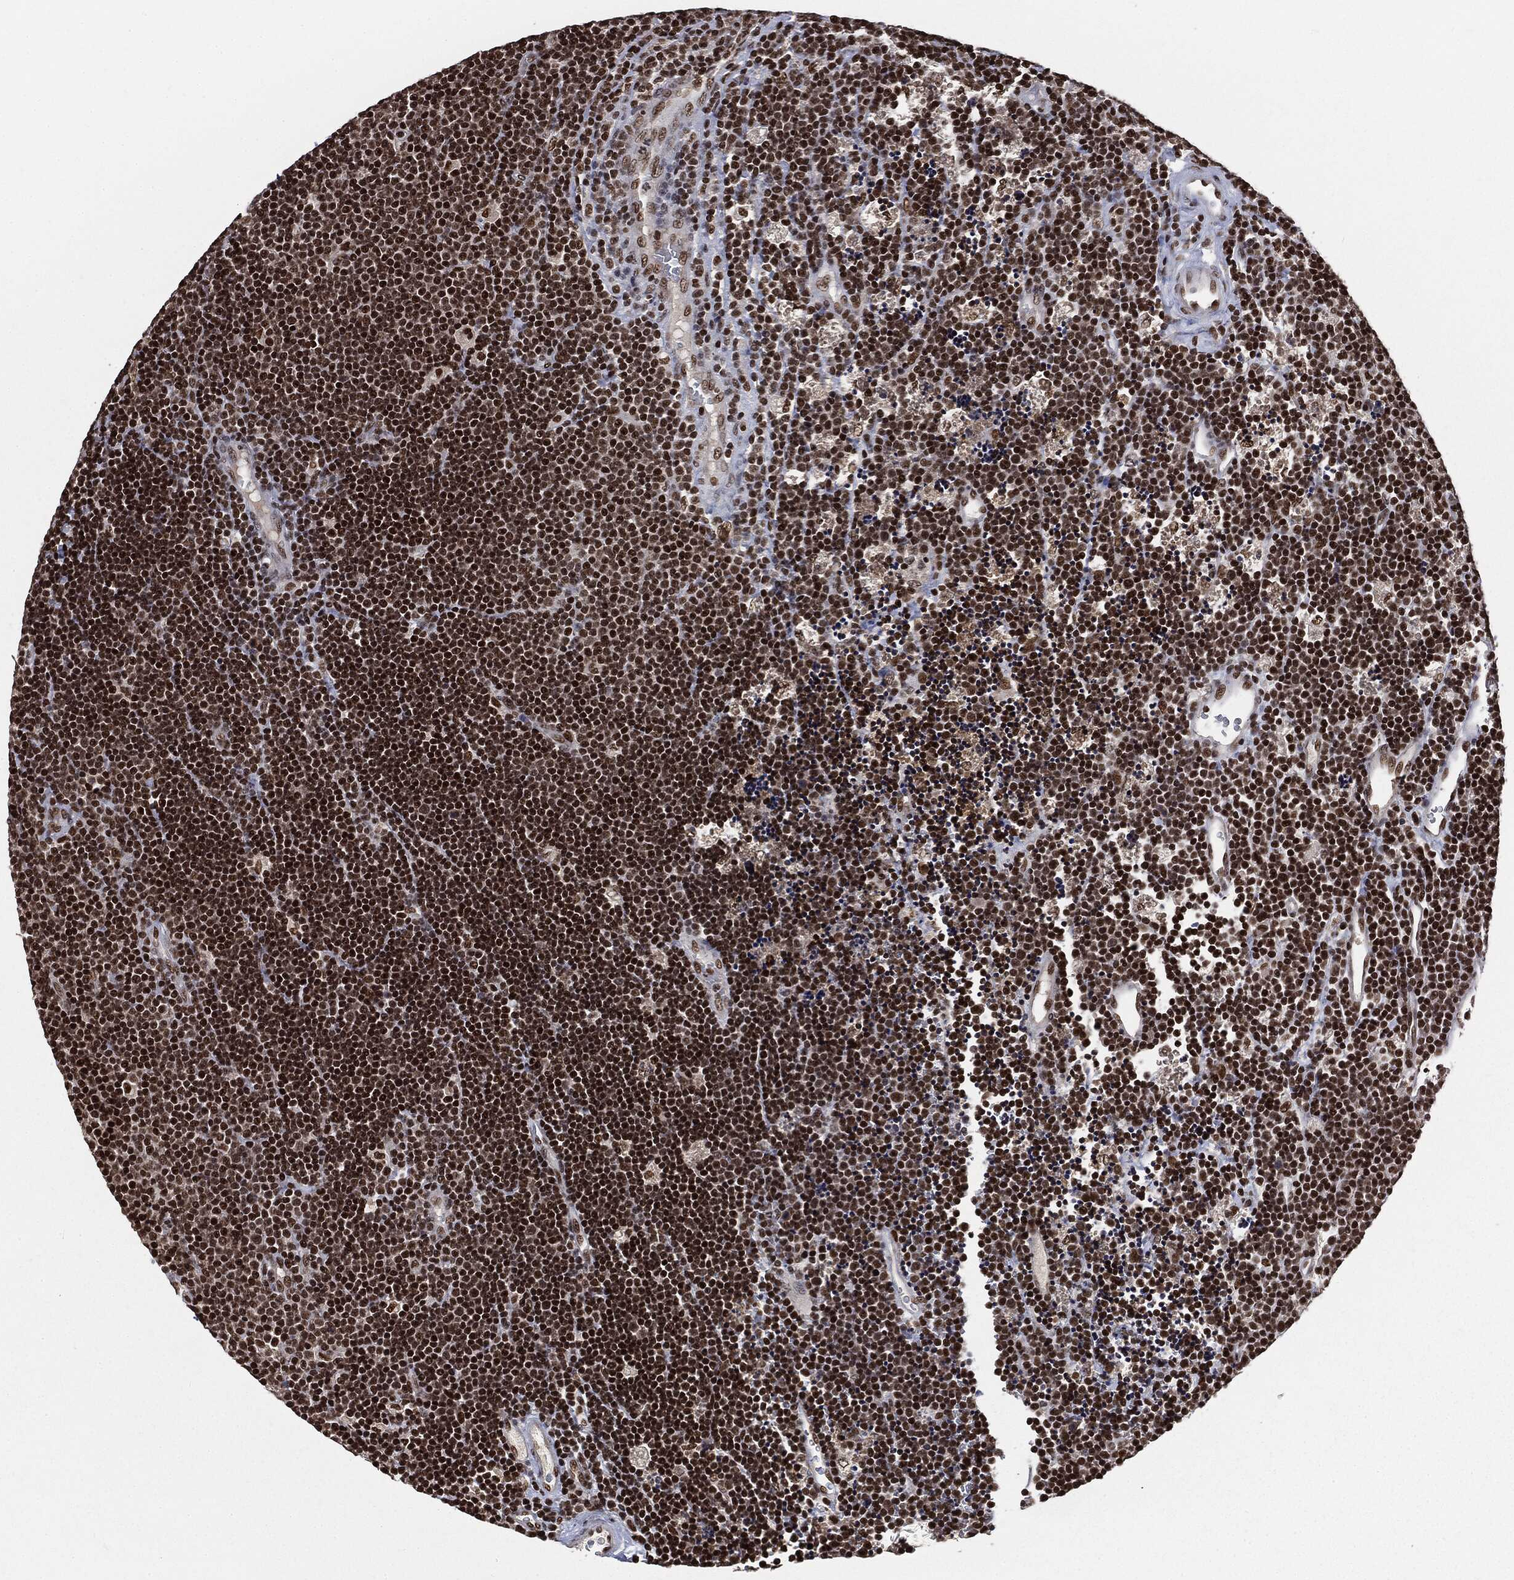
{"staining": {"intensity": "strong", "quantity": ">75%", "location": "nuclear"}, "tissue": "lymphoma", "cell_type": "Tumor cells", "image_type": "cancer", "snomed": [{"axis": "morphology", "description": "Malignant lymphoma, non-Hodgkin's type, Low grade"}, {"axis": "topography", "description": "Brain"}], "caption": "Protein analysis of lymphoma tissue reveals strong nuclear staining in approximately >75% of tumor cells. (DAB (3,3'-diaminobenzidine) = brown stain, brightfield microscopy at high magnification).", "gene": "DPH2", "patient": {"sex": "female", "age": 66}}